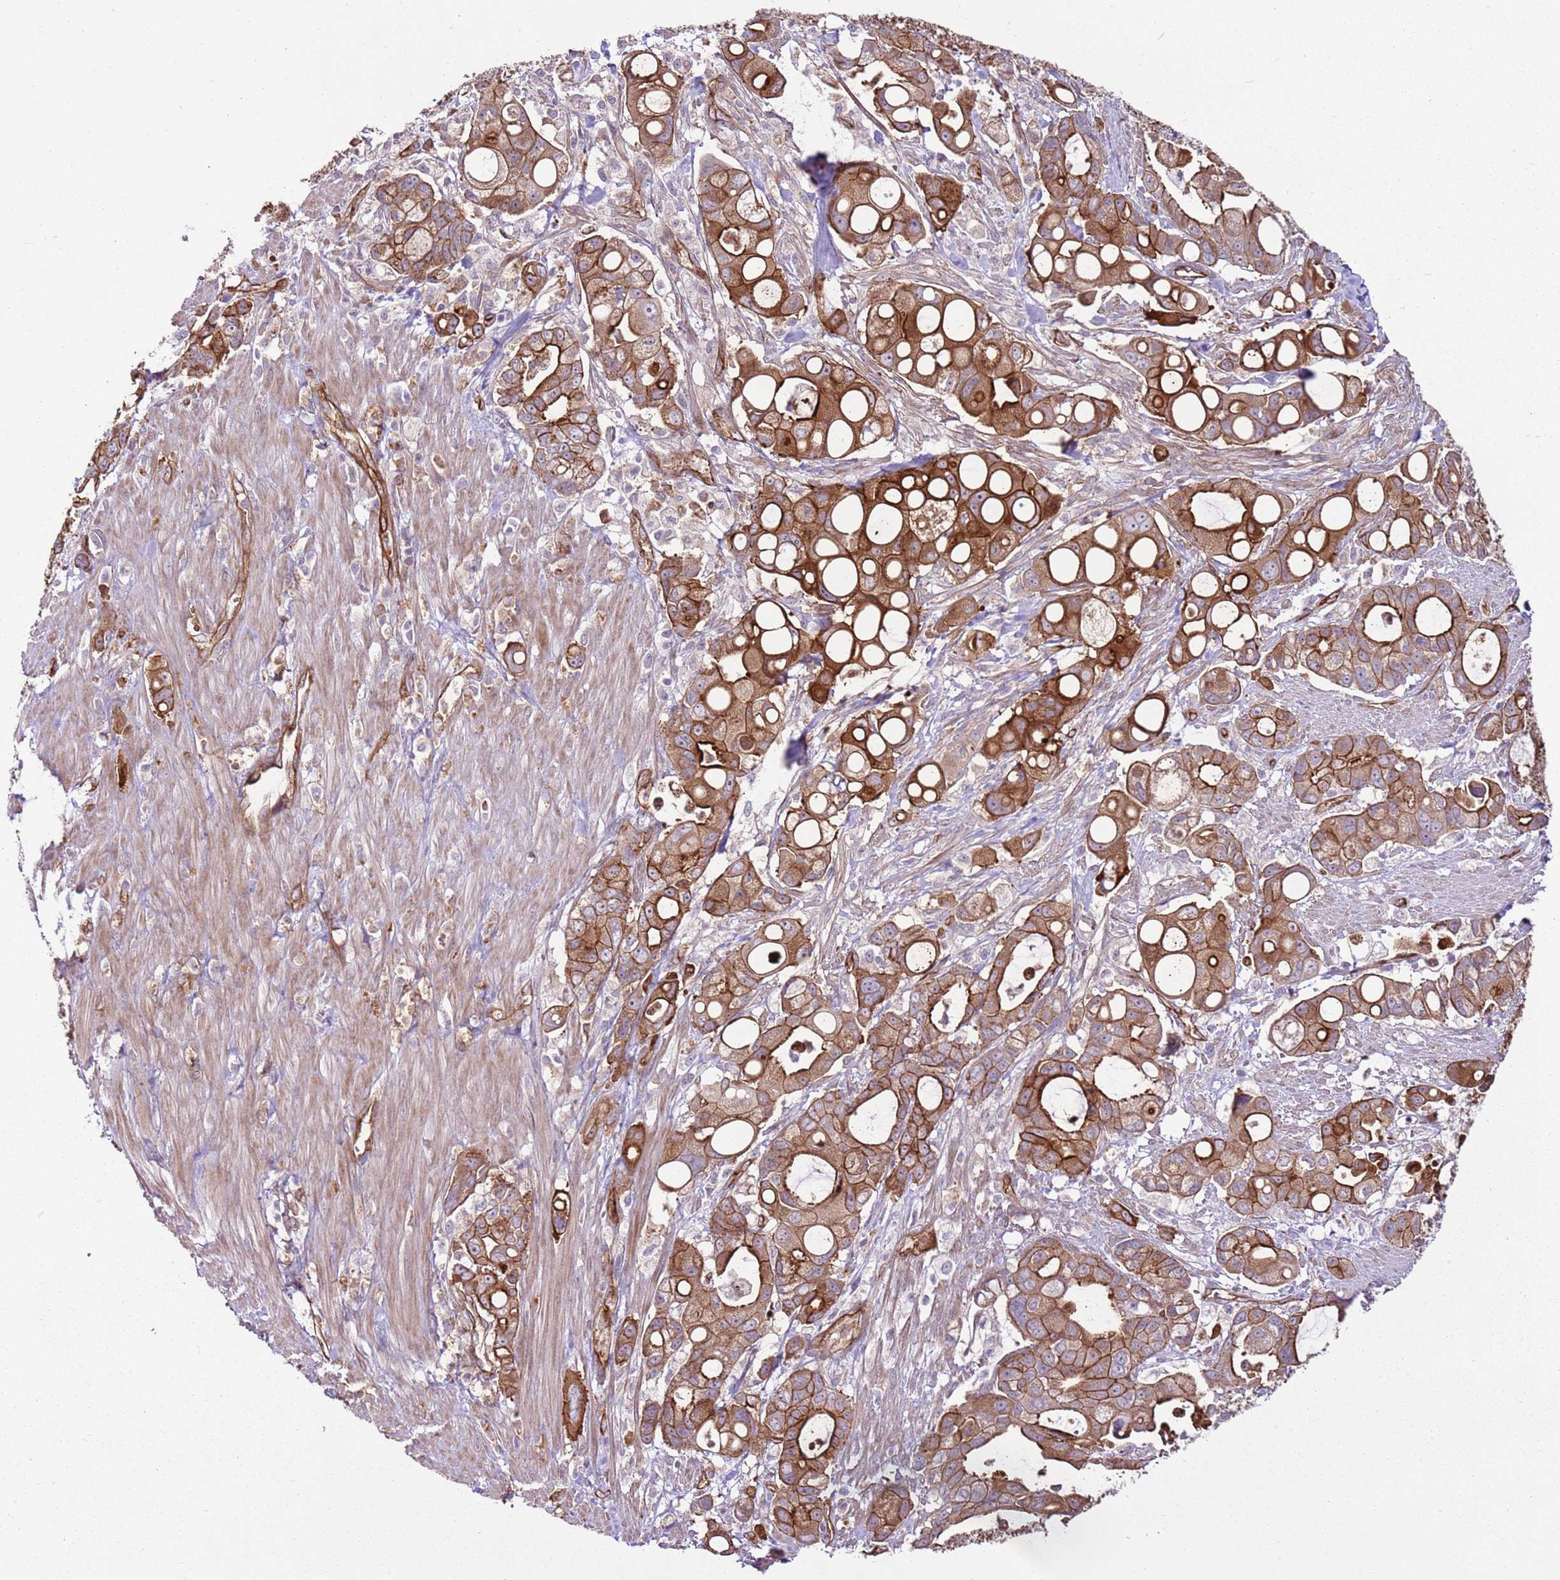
{"staining": {"intensity": "strong", "quantity": "25%-75%", "location": "cytoplasmic/membranous"}, "tissue": "pancreatic cancer", "cell_type": "Tumor cells", "image_type": "cancer", "snomed": [{"axis": "morphology", "description": "Adenocarcinoma, NOS"}, {"axis": "topography", "description": "Pancreas"}], "caption": "Protein staining displays strong cytoplasmic/membranous expression in about 25%-75% of tumor cells in pancreatic adenocarcinoma. Using DAB (brown) and hematoxylin (blue) stains, captured at high magnification using brightfield microscopy.", "gene": "ZNF827", "patient": {"sex": "male", "age": 68}}